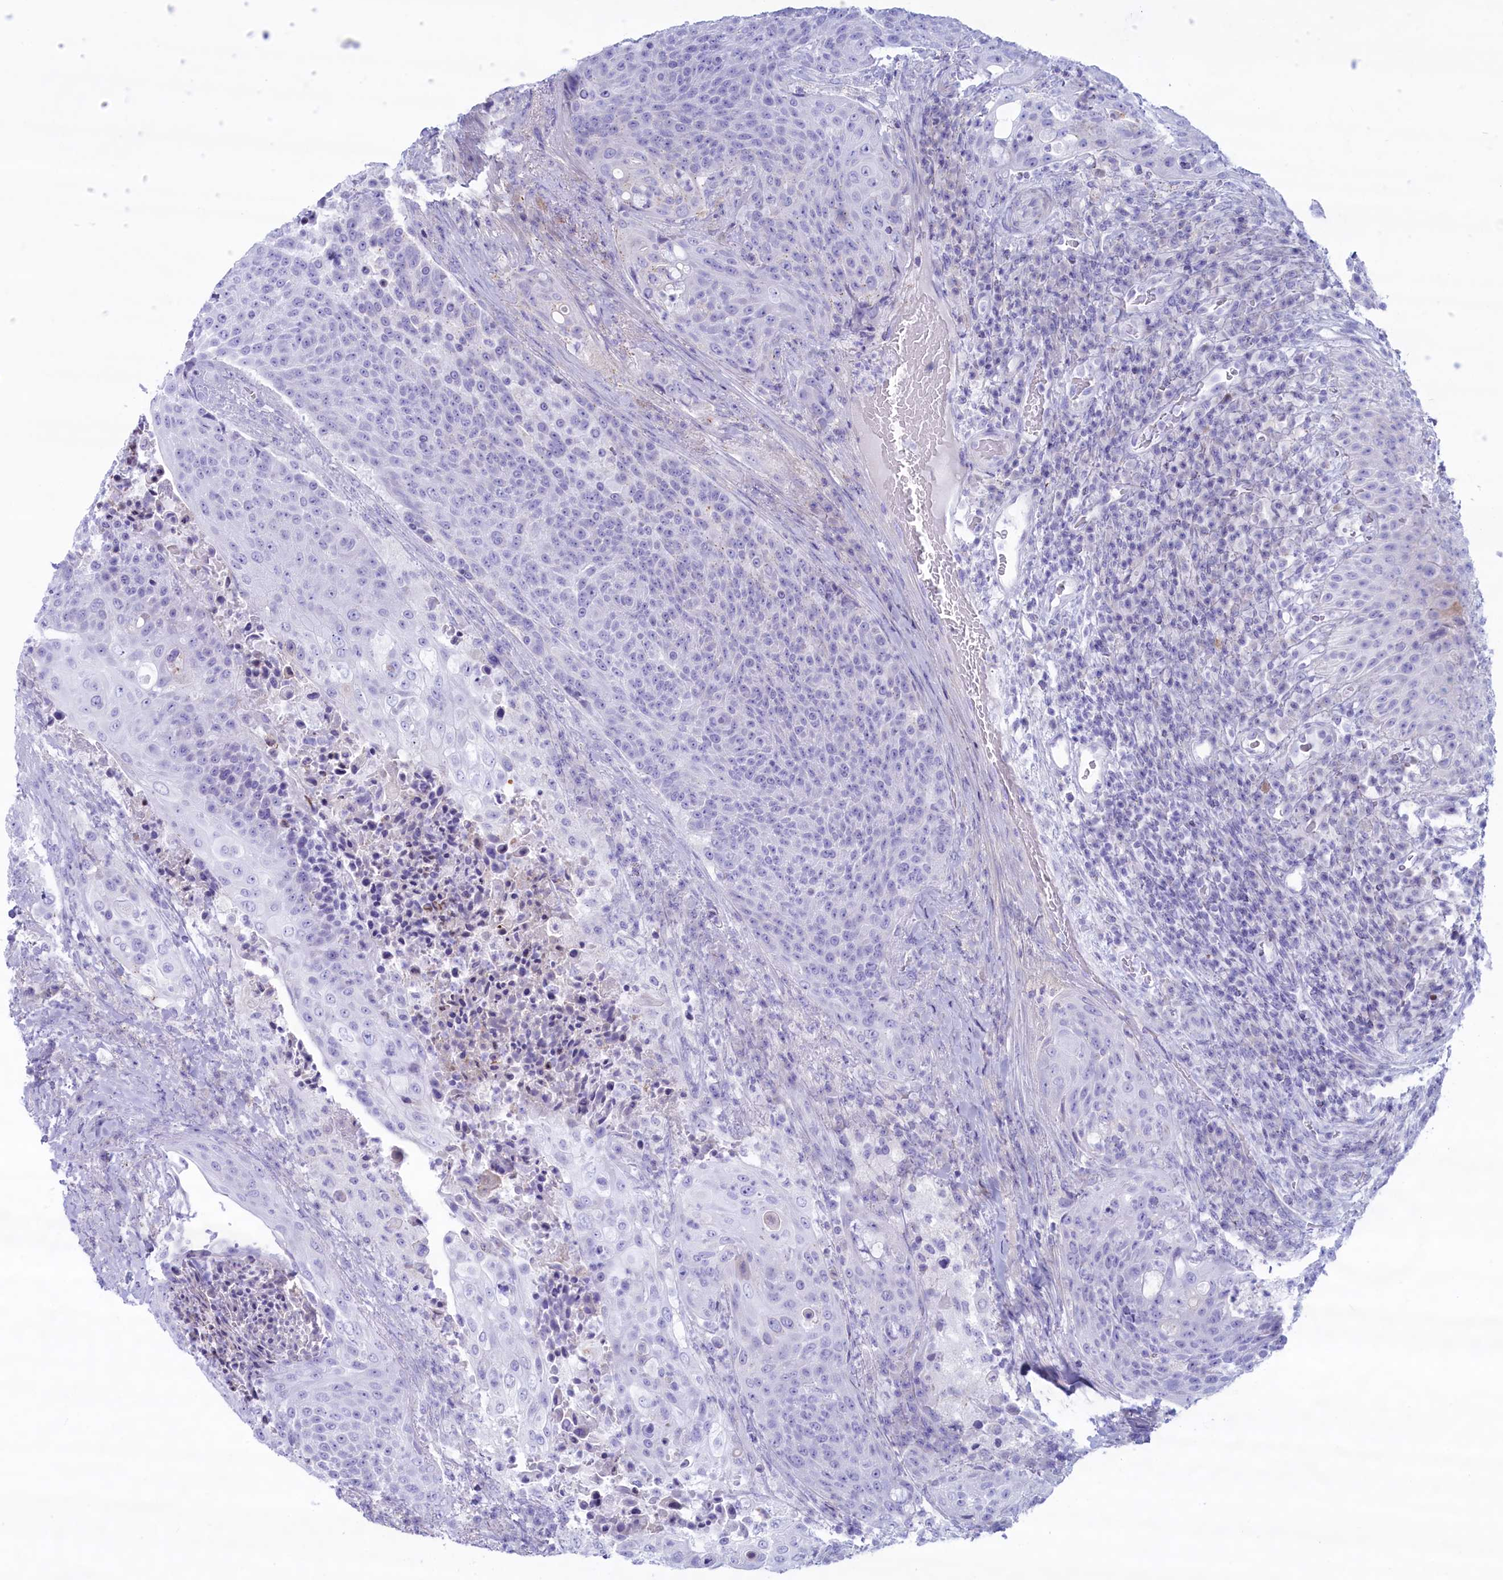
{"staining": {"intensity": "negative", "quantity": "none", "location": "none"}, "tissue": "urothelial cancer", "cell_type": "Tumor cells", "image_type": "cancer", "snomed": [{"axis": "morphology", "description": "Urothelial carcinoma, High grade"}, {"axis": "topography", "description": "Urinary bladder"}], "caption": "The histopathology image demonstrates no significant positivity in tumor cells of high-grade urothelial carcinoma.", "gene": "MPV17L2", "patient": {"sex": "female", "age": 63}}